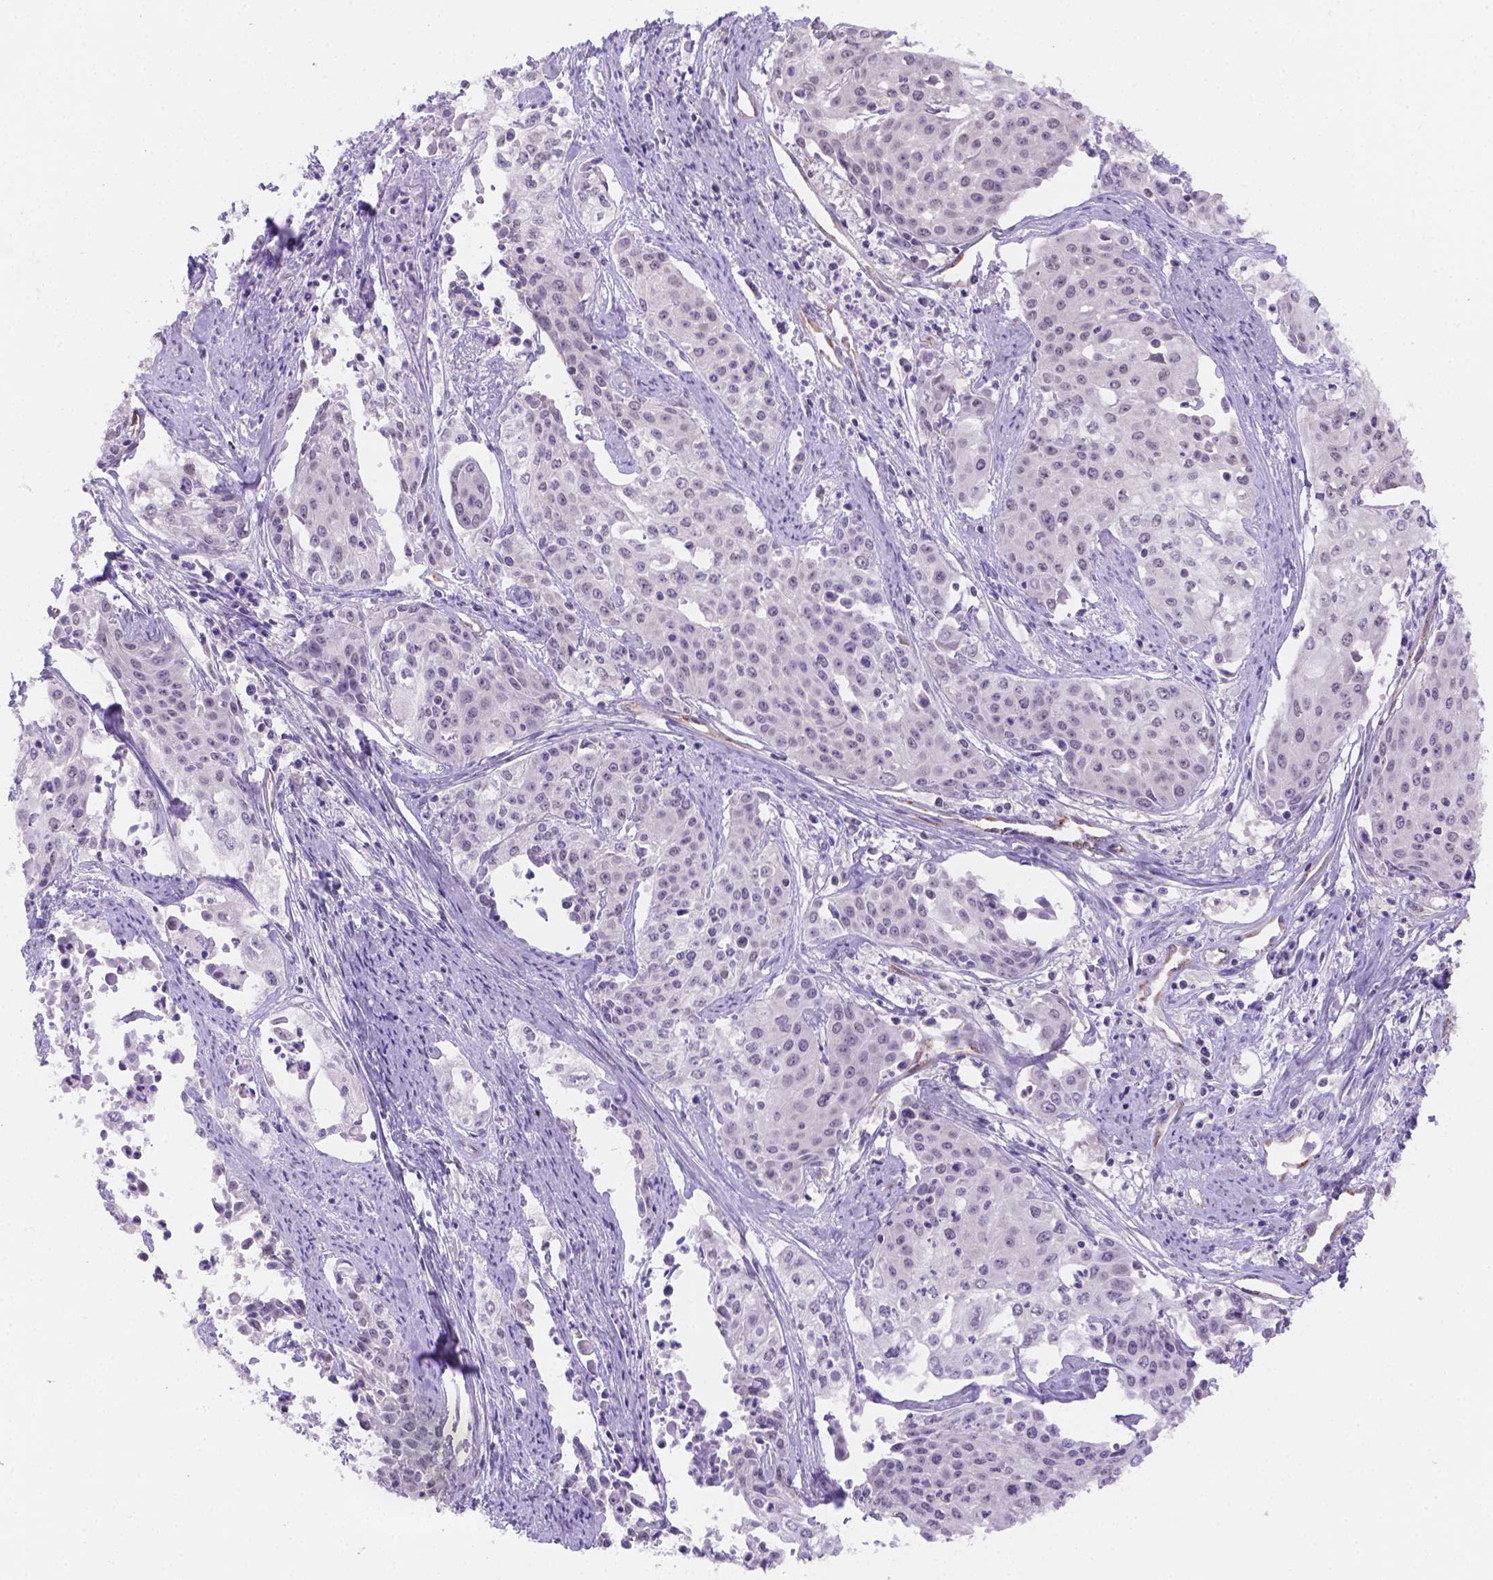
{"staining": {"intensity": "negative", "quantity": "none", "location": "none"}, "tissue": "cervical cancer", "cell_type": "Tumor cells", "image_type": "cancer", "snomed": [{"axis": "morphology", "description": "Squamous cell carcinoma, NOS"}, {"axis": "topography", "description": "Cervix"}], "caption": "The immunohistochemistry (IHC) histopathology image has no significant positivity in tumor cells of cervical squamous cell carcinoma tissue.", "gene": "NXPE2", "patient": {"sex": "female", "age": 39}}